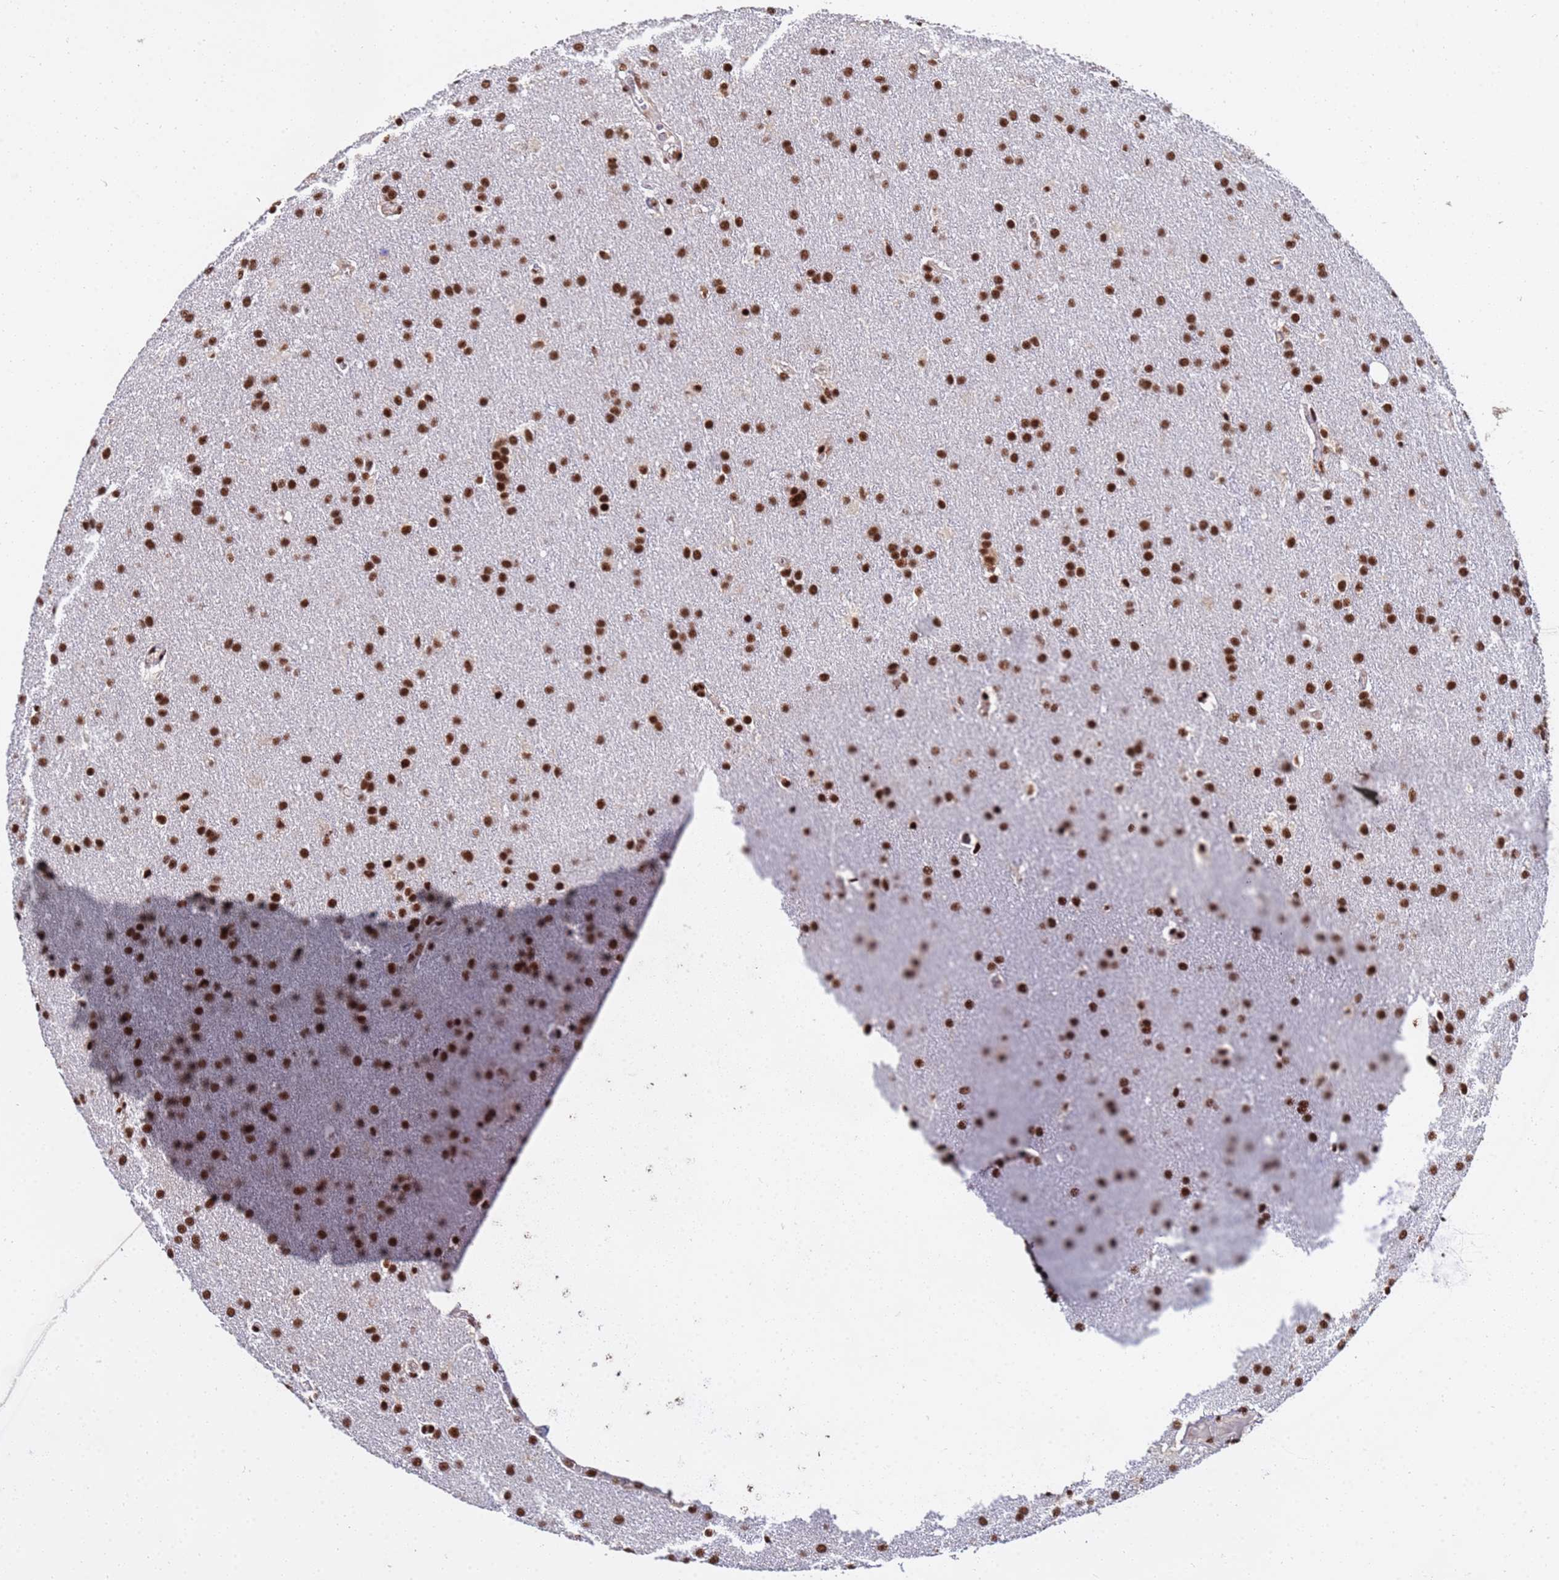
{"staining": {"intensity": "strong", "quantity": ">75%", "location": "nuclear"}, "tissue": "glioma", "cell_type": "Tumor cells", "image_type": "cancer", "snomed": [{"axis": "morphology", "description": "Glioma, malignant, Low grade"}, {"axis": "topography", "description": "Brain"}], "caption": "Glioma stained for a protein demonstrates strong nuclear positivity in tumor cells.", "gene": "SF3B2", "patient": {"sex": "female", "age": 32}}